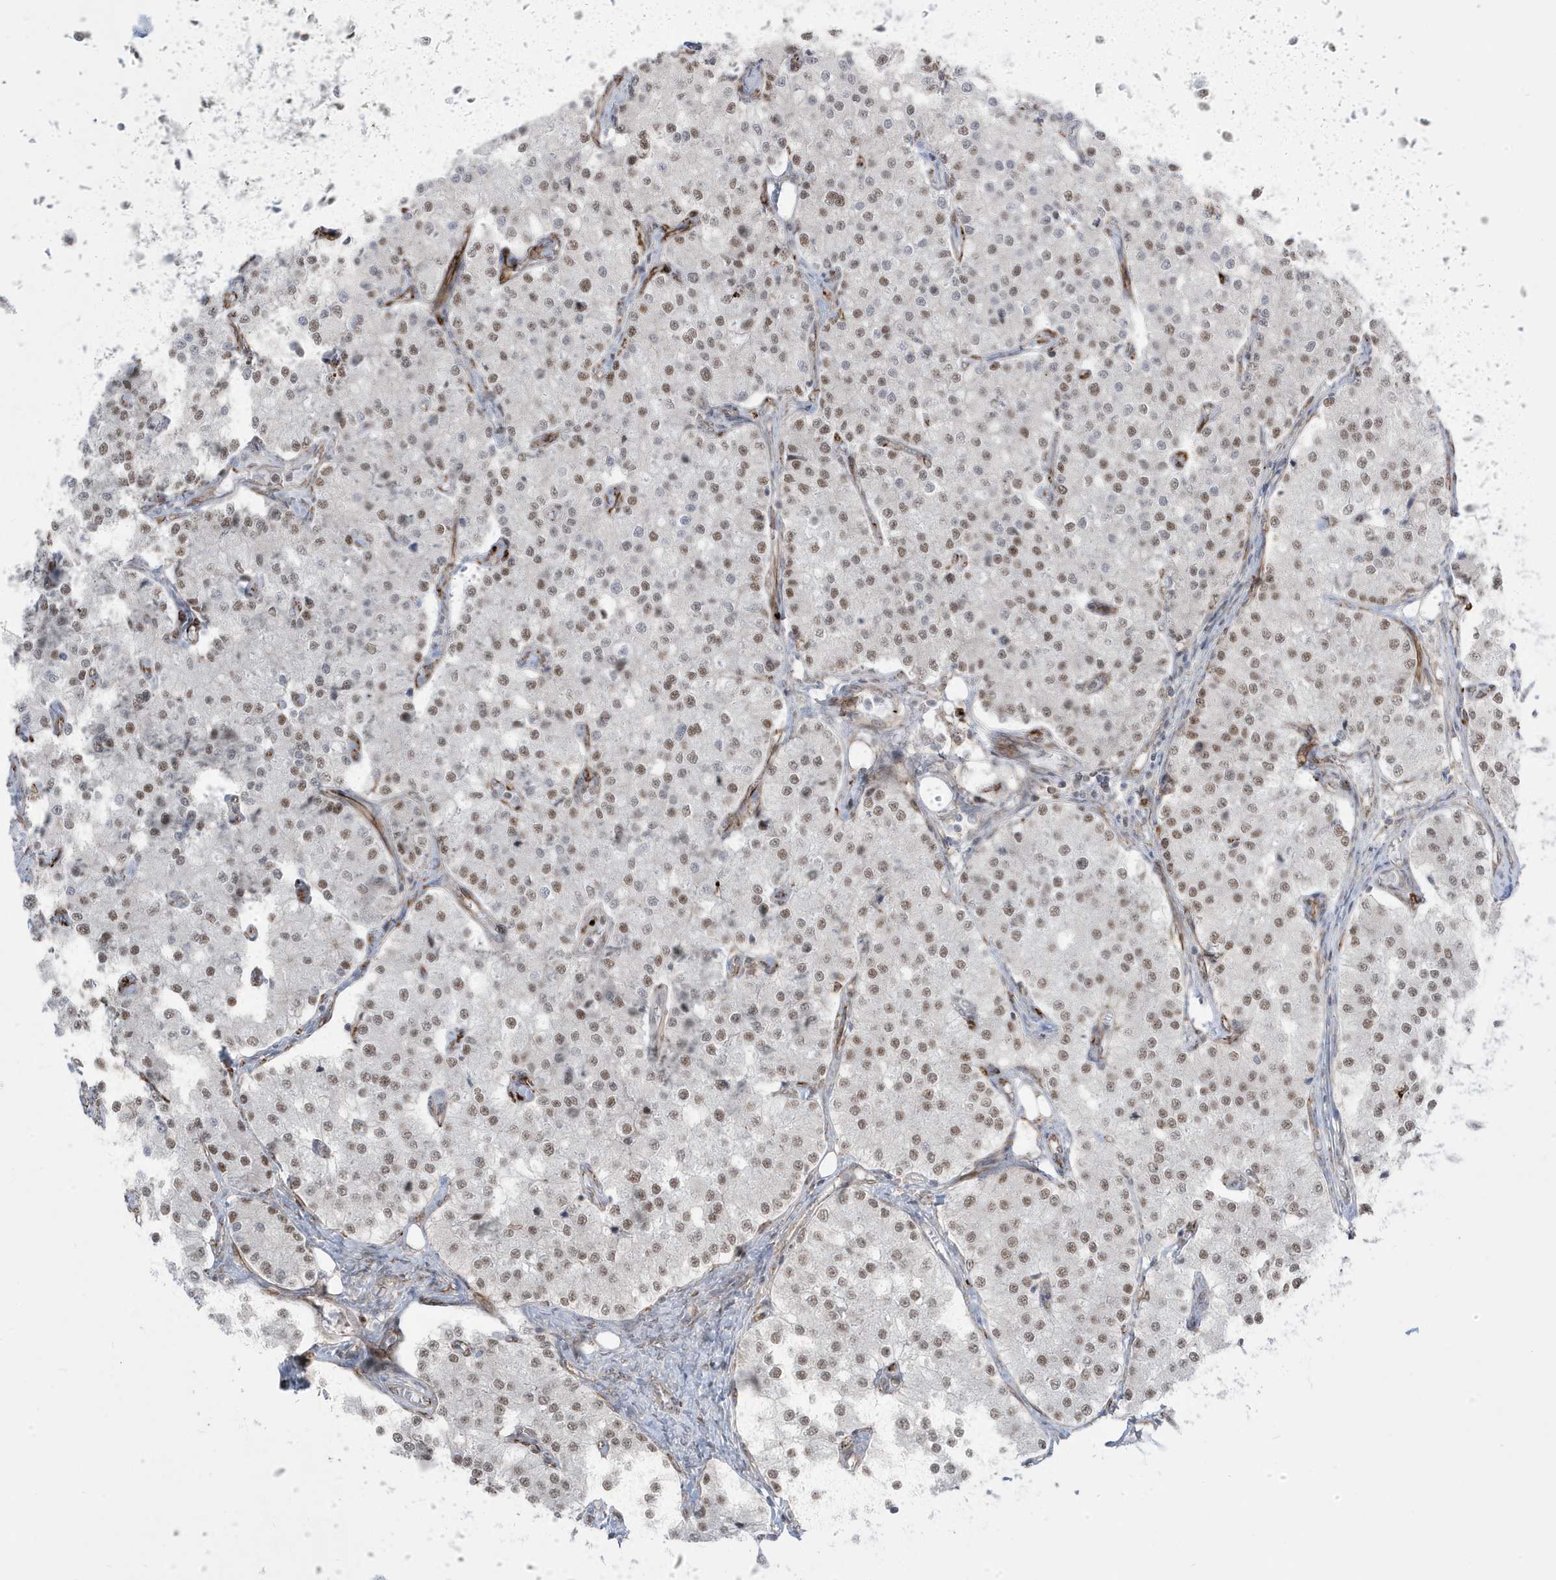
{"staining": {"intensity": "moderate", "quantity": ">75%", "location": "nuclear"}, "tissue": "carcinoid", "cell_type": "Tumor cells", "image_type": "cancer", "snomed": [{"axis": "morphology", "description": "Carcinoid, malignant, NOS"}, {"axis": "topography", "description": "Colon"}], "caption": "Malignant carcinoid was stained to show a protein in brown. There is medium levels of moderate nuclear staining in approximately >75% of tumor cells. (DAB (3,3'-diaminobenzidine) IHC with brightfield microscopy, high magnification).", "gene": "ADAMTSL3", "patient": {"sex": "female", "age": 52}}